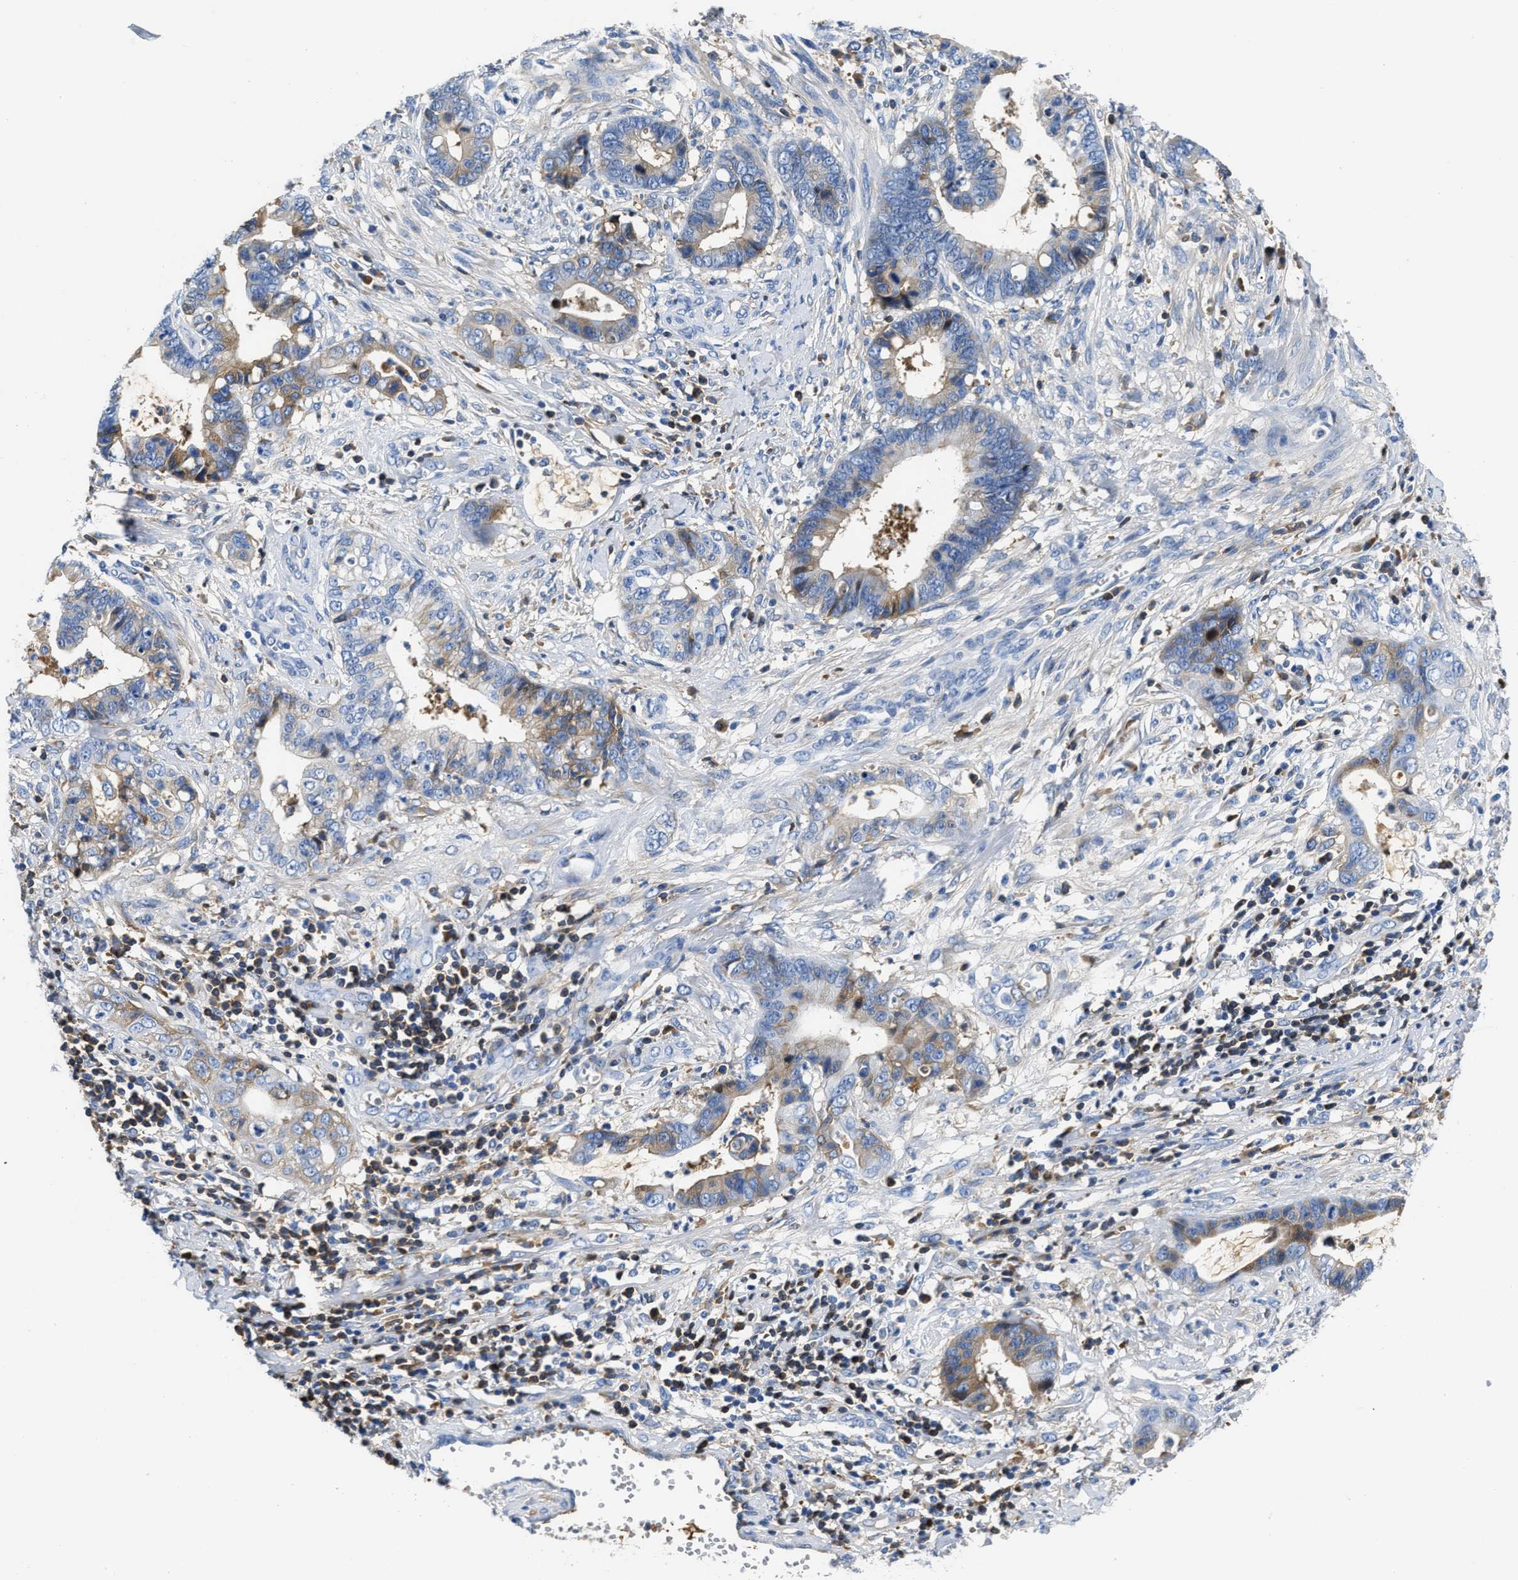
{"staining": {"intensity": "weak", "quantity": "<25%", "location": "cytoplasmic/membranous"}, "tissue": "cervical cancer", "cell_type": "Tumor cells", "image_type": "cancer", "snomed": [{"axis": "morphology", "description": "Adenocarcinoma, NOS"}, {"axis": "topography", "description": "Cervix"}], "caption": "IHC micrograph of neoplastic tissue: human cervical cancer (adenocarcinoma) stained with DAB (3,3'-diaminobenzidine) demonstrates no significant protein staining in tumor cells.", "gene": "GC", "patient": {"sex": "female", "age": 44}}